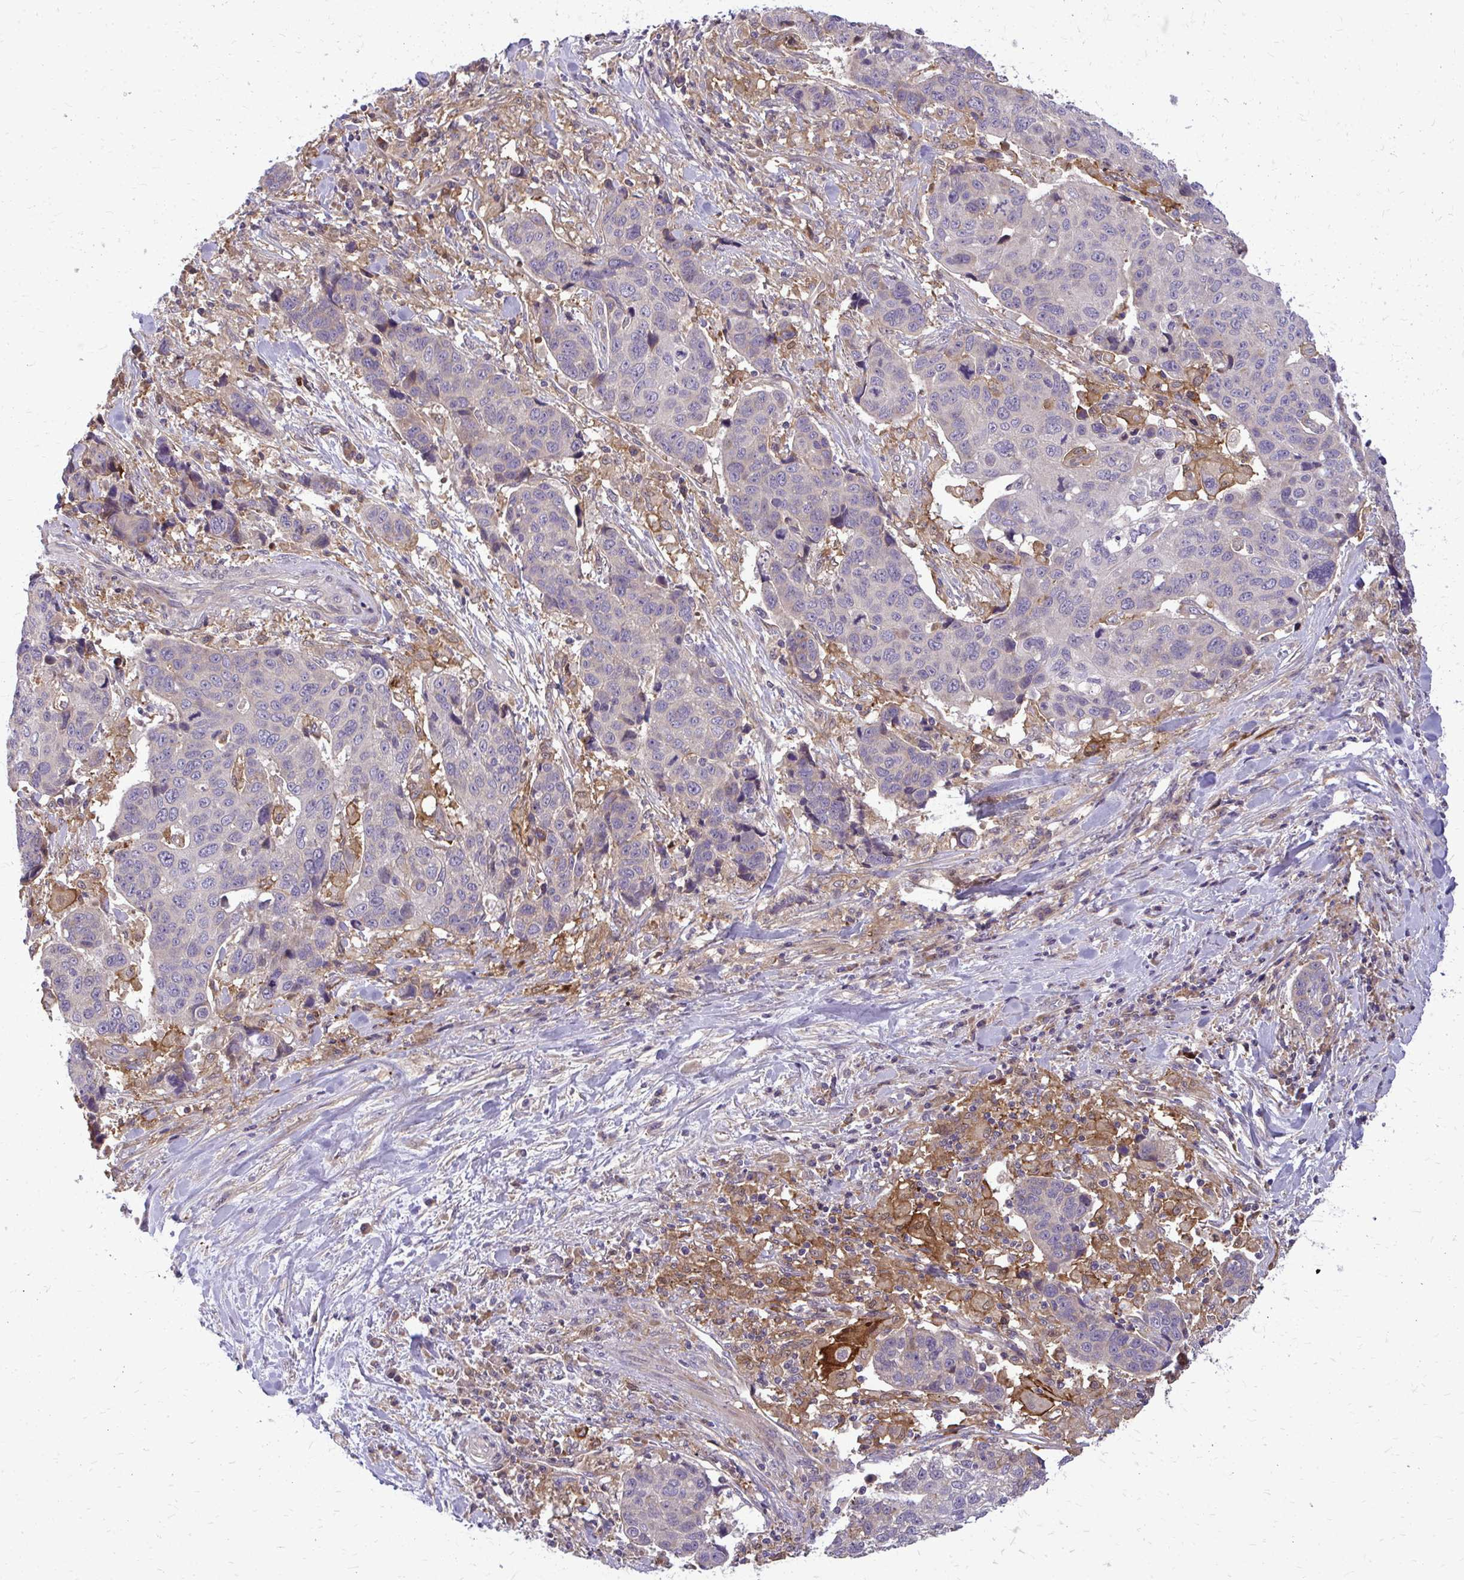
{"staining": {"intensity": "negative", "quantity": "none", "location": "none"}, "tissue": "lung cancer", "cell_type": "Tumor cells", "image_type": "cancer", "snomed": [{"axis": "morphology", "description": "Squamous cell carcinoma, NOS"}, {"axis": "topography", "description": "Lymph node"}, {"axis": "topography", "description": "Lung"}], "caption": "A high-resolution histopathology image shows immunohistochemistry (IHC) staining of lung squamous cell carcinoma, which displays no significant staining in tumor cells.", "gene": "OXNAD1", "patient": {"sex": "male", "age": 61}}